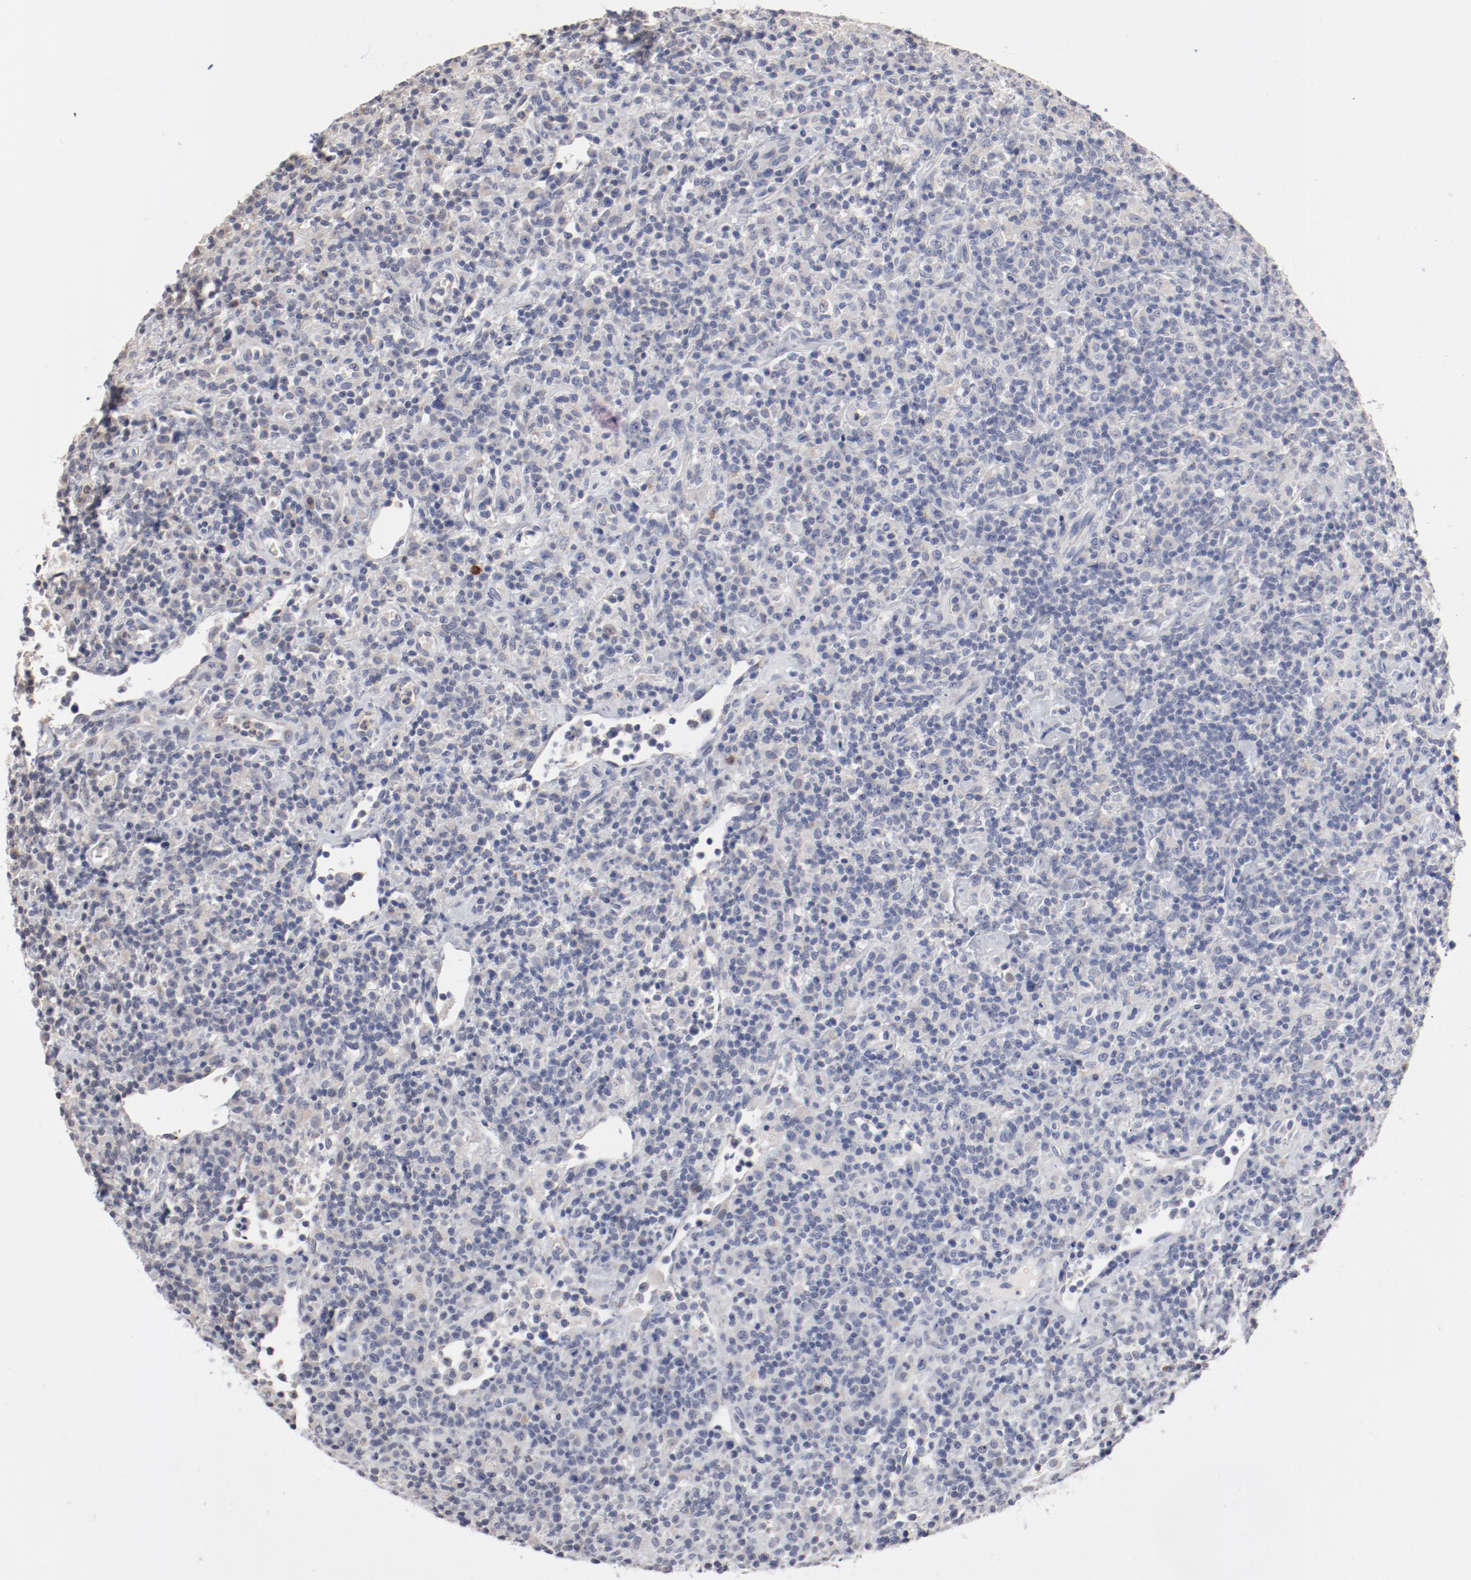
{"staining": {"intensity": "negative", "quantity": "none", "location": "none"}, "tissue": "lymphoma", "cell_type": "Tumor cells", "image_type": "cancer", "snomed": [{"axis": "morphology", "description": "Hodgkin's disease, NOS"}, {"axis": "topography", "description": "Lymph node"}], "caption": "Human Hodgkin's disease stained for a protein using immunohistochemistry (IHC) exhibits no positivity in tumor cells.", "gene": "AK7", "patient": {"sex": "male", "age": 65}}